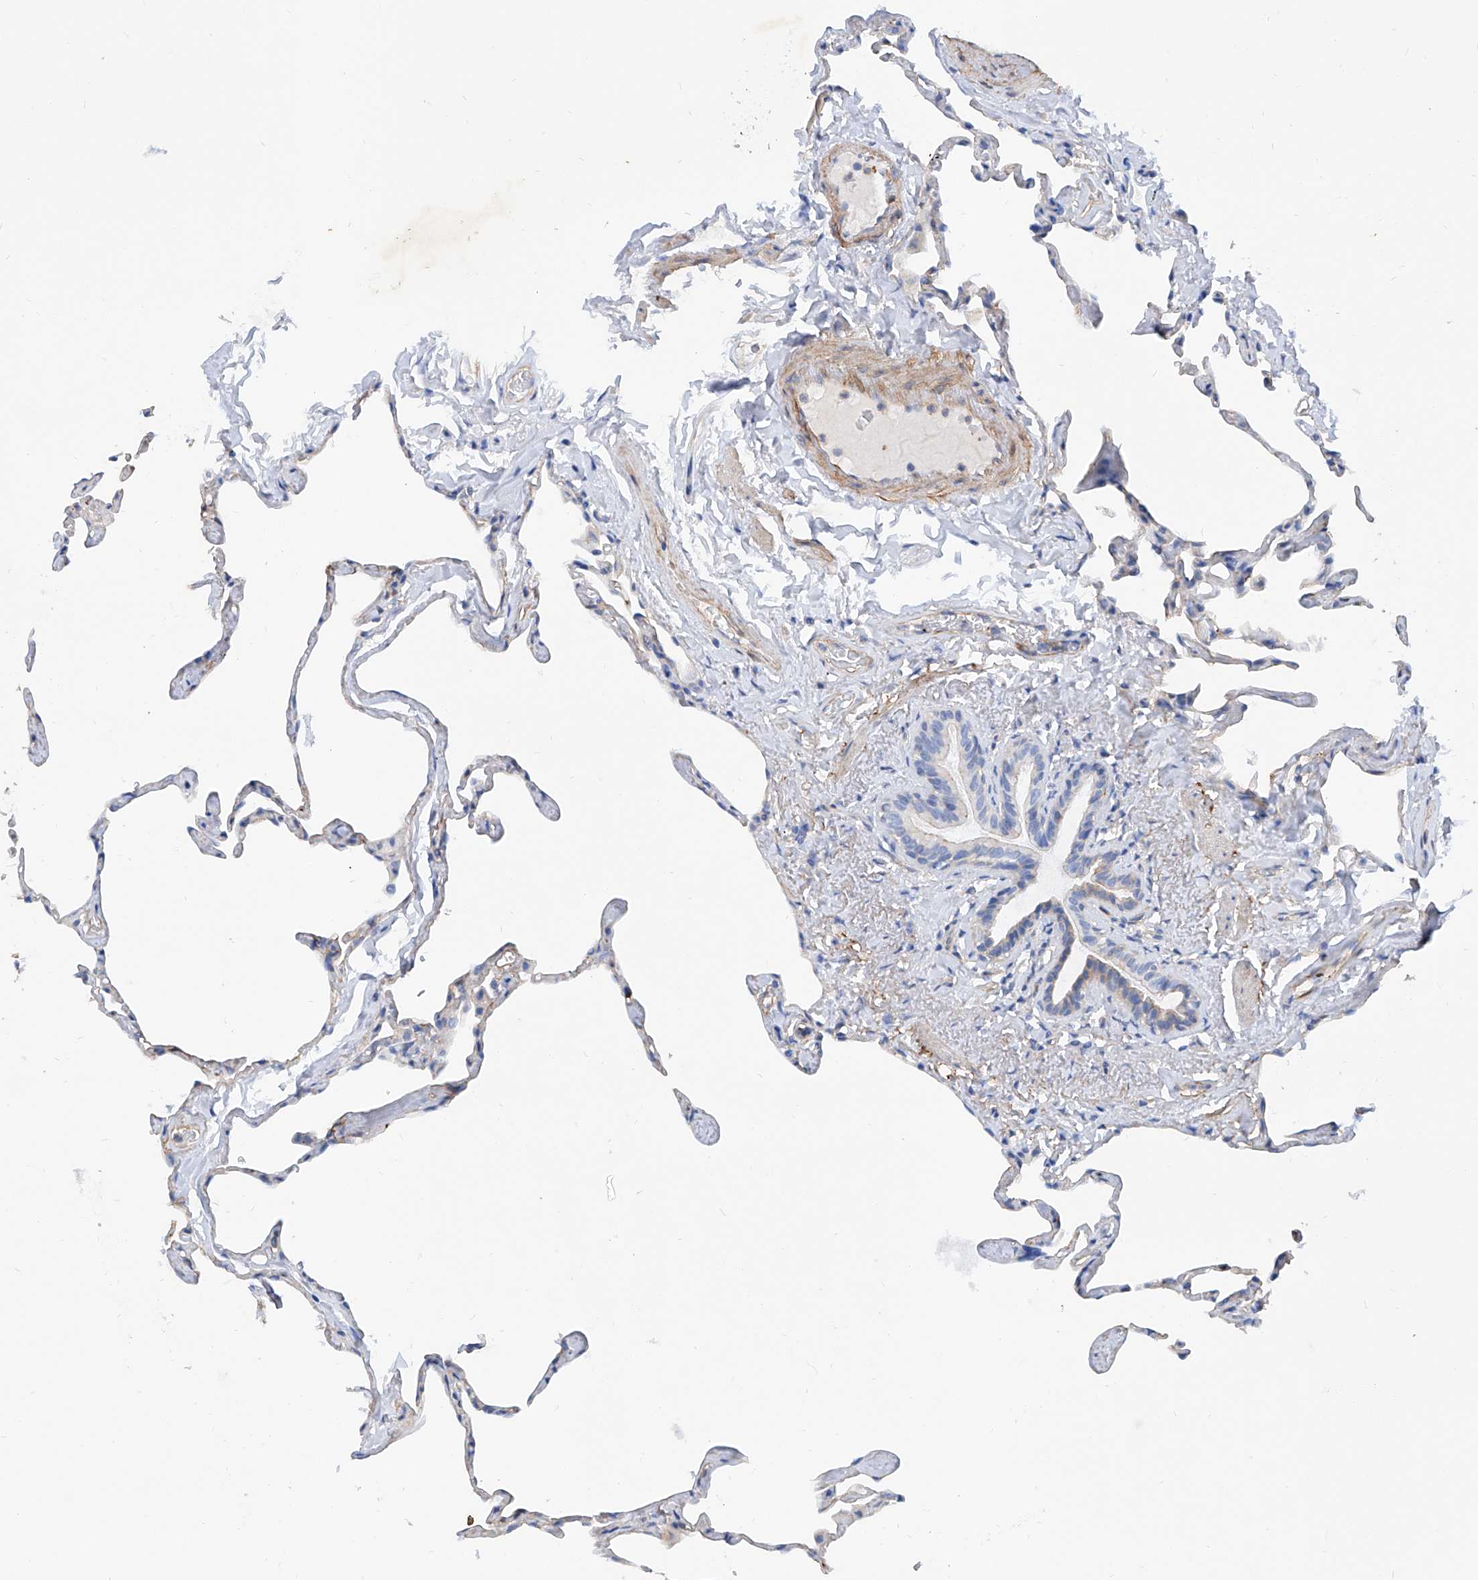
{"staining": {"intensity": "negative", "quantity": "none", "location": "none"}, "tissue": "lung", "cell_type": "Alveolar cells", "image_type": "normal", "snomed": [{"axis": "morphology", "description": "Normal tissue, NOS"}, {"axis": "topography", "description": "Lung"}], "caption": "Alveolar cells show no significant staining in unremarkable lung.", "gene": "TAS2R60", "patient": {"sex": "male", "age": 65}}